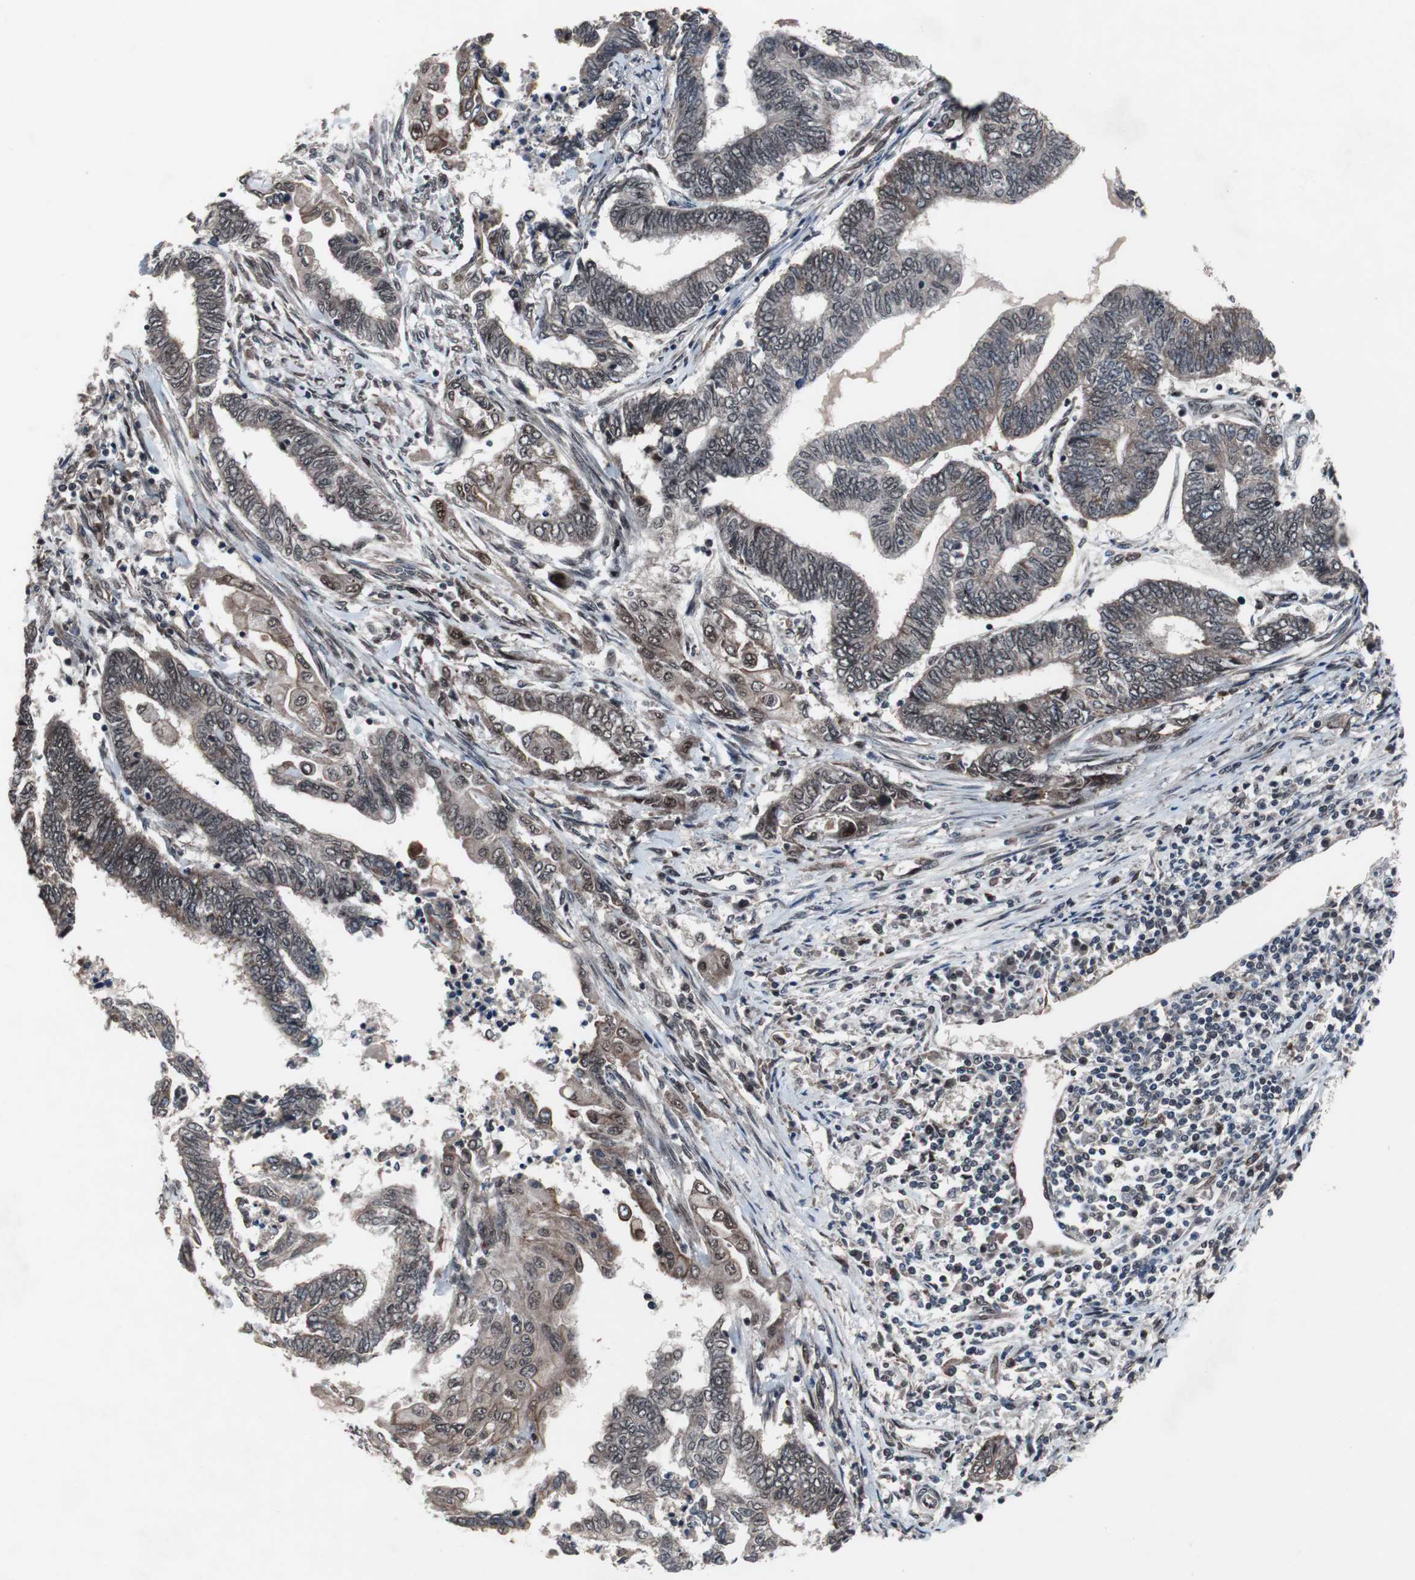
{"staining": {"intensity": "moderate", "quantity": "25%-75%", "location": "cytoplasmic/membranous,nuclear"}, "tissue": "endometrial cancer", "cell_type": "Tumor cells", "image_type": "cancer", "snomed": [{"axis": "morphology", "description": "Adenocarcinoma, NOS"}, {"axis": "topography", "description": "Uterus"}, {"axis": "topography", "description": "Endometrium"}], "caption": "DAB (3,3'-diaminobenzidine) immunohistochemical staining of human adenocarcinoma (endometrial) shows moderate cytoplasmic/membranous and nuclear protein staining in about 25%-75% of tumor cells. The protein of interest is stained brown, and the nuclei are stained in blue (DAB IHC with brightfield microscopy, high magnification).", "gene": "GTF2F2", "patient": {"sex": "female", "age": 70}}